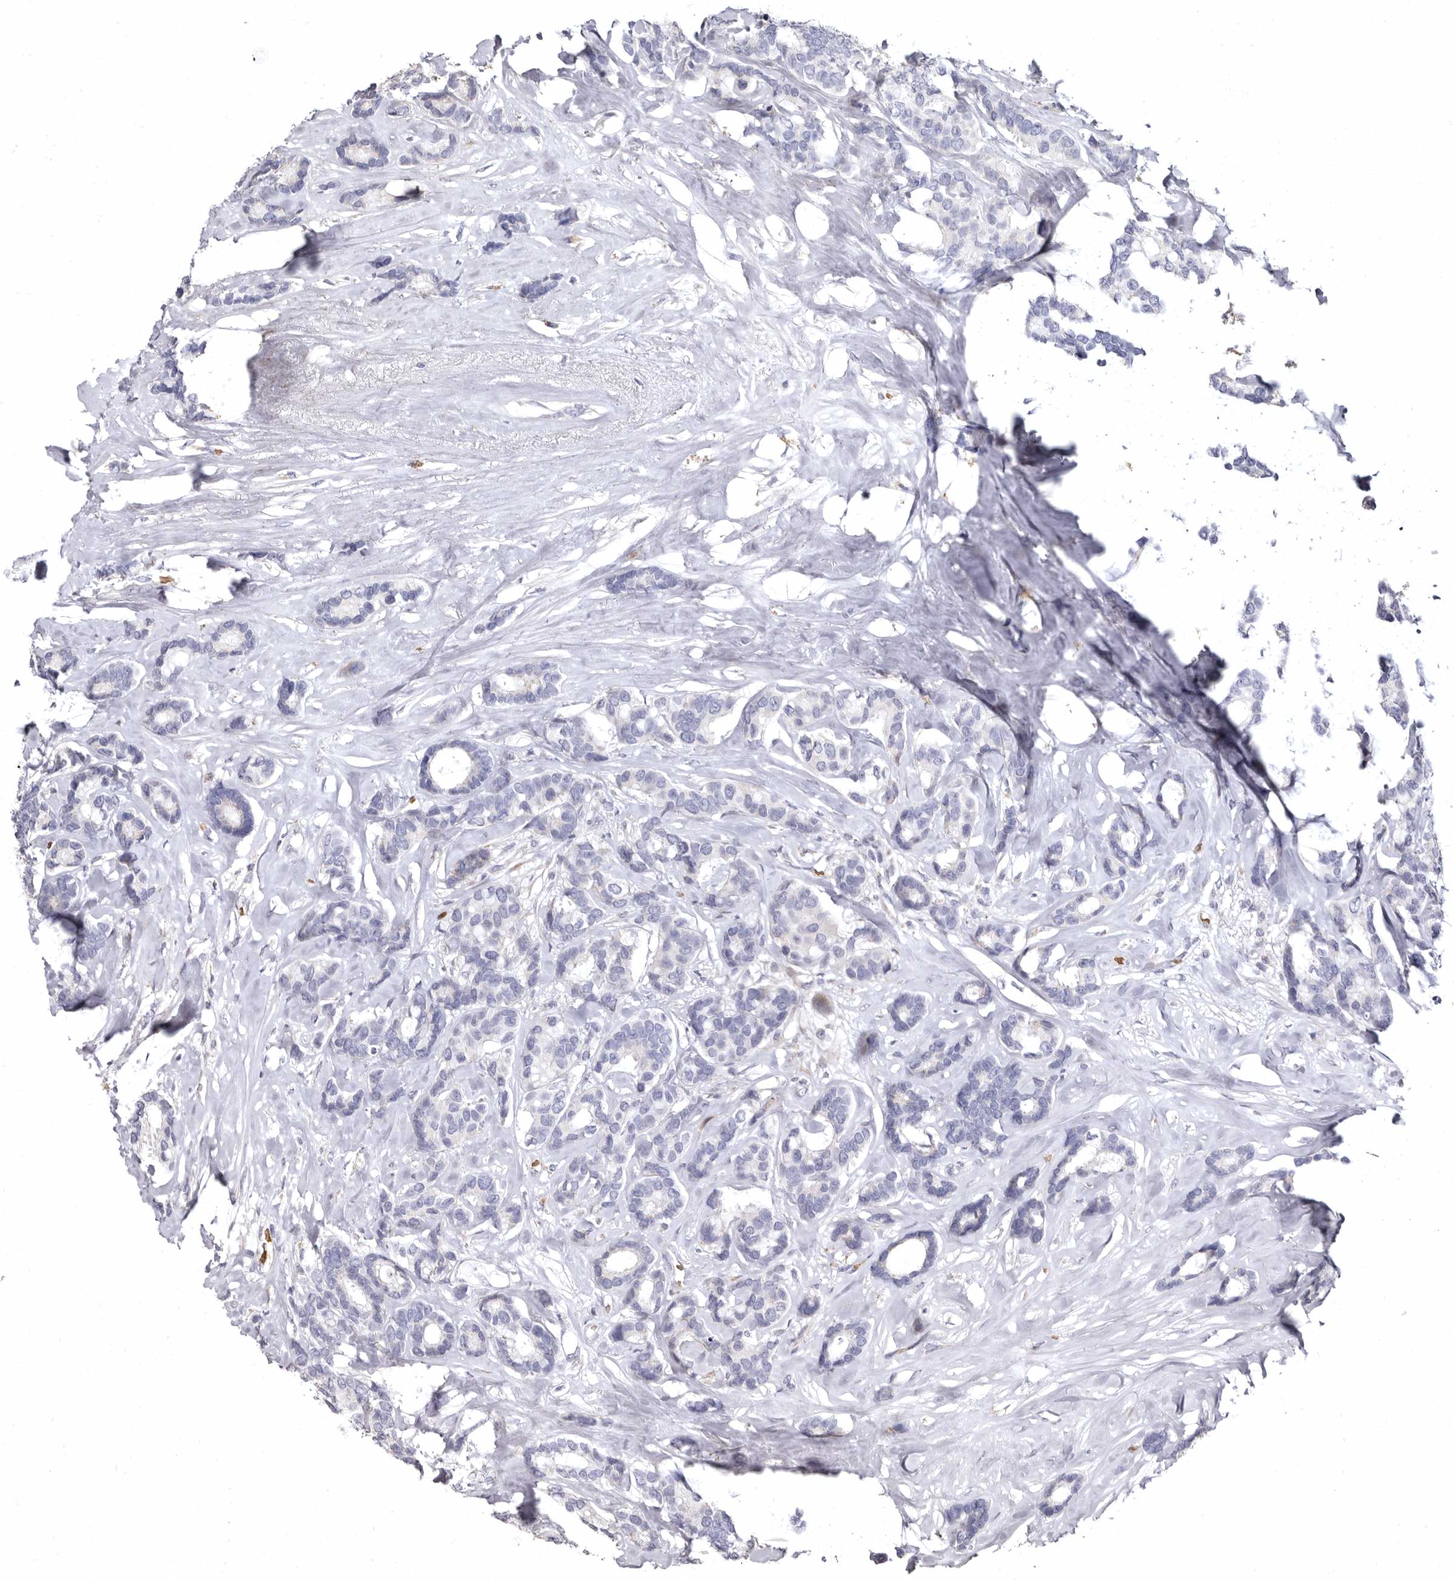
{"staining": {"intensity": "negative", "quantity": "none", "location": "none"}, "tissue": "breast cancer", "cell_type": "Tumor cells", "image_type": "cancer", "snomed": [{"axis": "morphology", "description": "Duct carcinoma"}, {"axis": "topography", "description": "Breast"}], "caption": "Immunohistochemical staining of human breast infiltrating ductal carcinoma exhibits no significant staining in tumor cells. (DAB (3,3'-diaminobenzidine) IHC visualized using brightfield microscopy, high magnification).", "gene": "AIDA", "patient": {"sex": "female", "age": 87}}